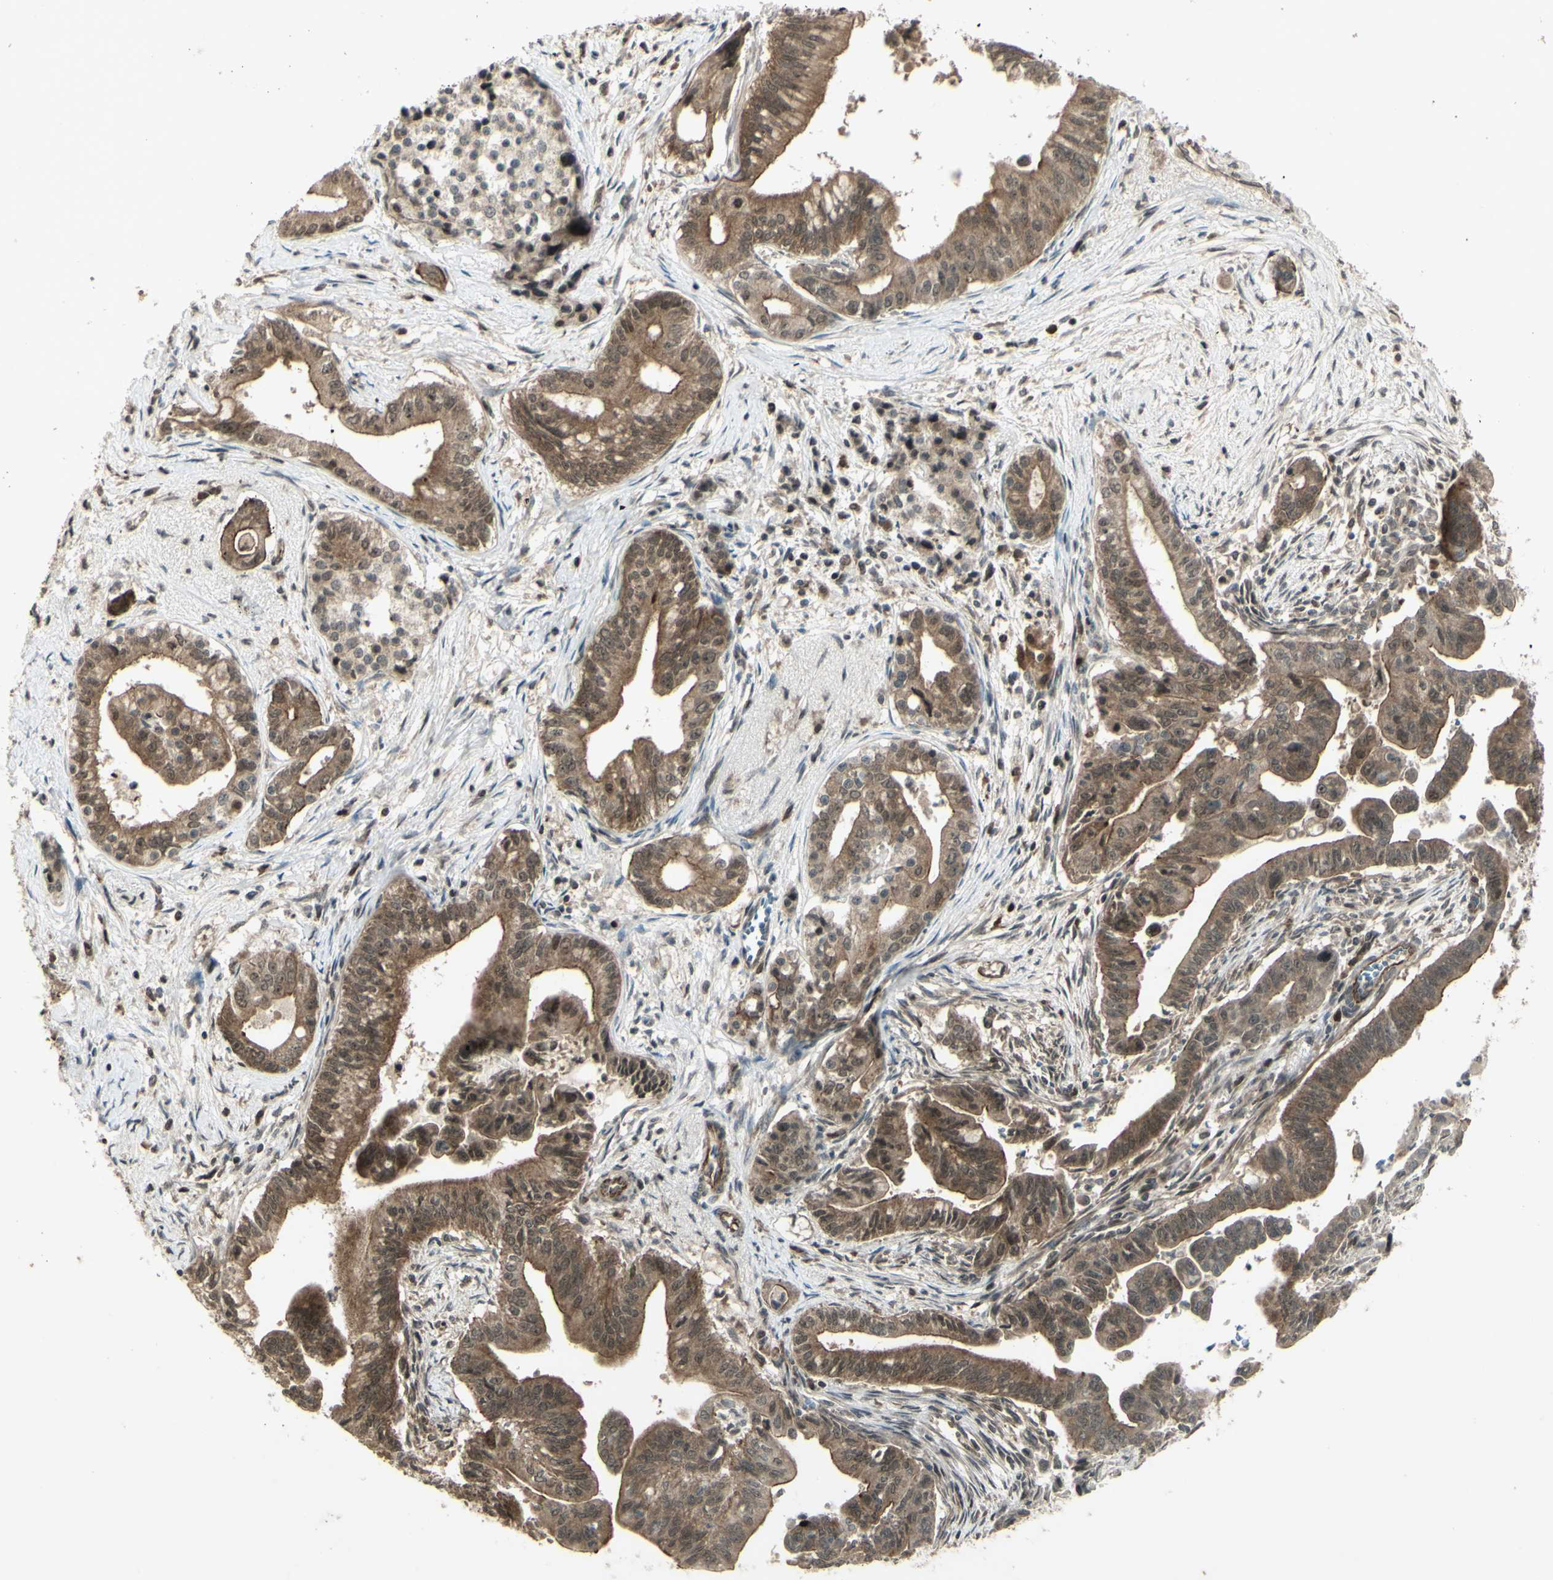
{"staining": {"intensity": "moderate", "quantity": ">75%", "location": "cytoplasmic/membranous"}, "tissue": "pancreatic cancer", "cell_type": "Tumor cells", "image_type": "cancer", "snomed": [{"axis": "morphology", "description": "Adenocarcinoma, NOS"}, {"axis": "topography", "description": "Pancreas"}], "caption": "Protein staining by immunohistochemistry (IHC) displays moderate cytoplasmic/membranous positivity in about >75% of tumor cells in pancreatic cancer (adenocarcinoma). The staining was performed using DAB, with brown indicating positive protein expression. Nuclei are stained blue with hematoxylin.", "gene": "BLNK", "patient": {"sex": "male", "age": 70}}